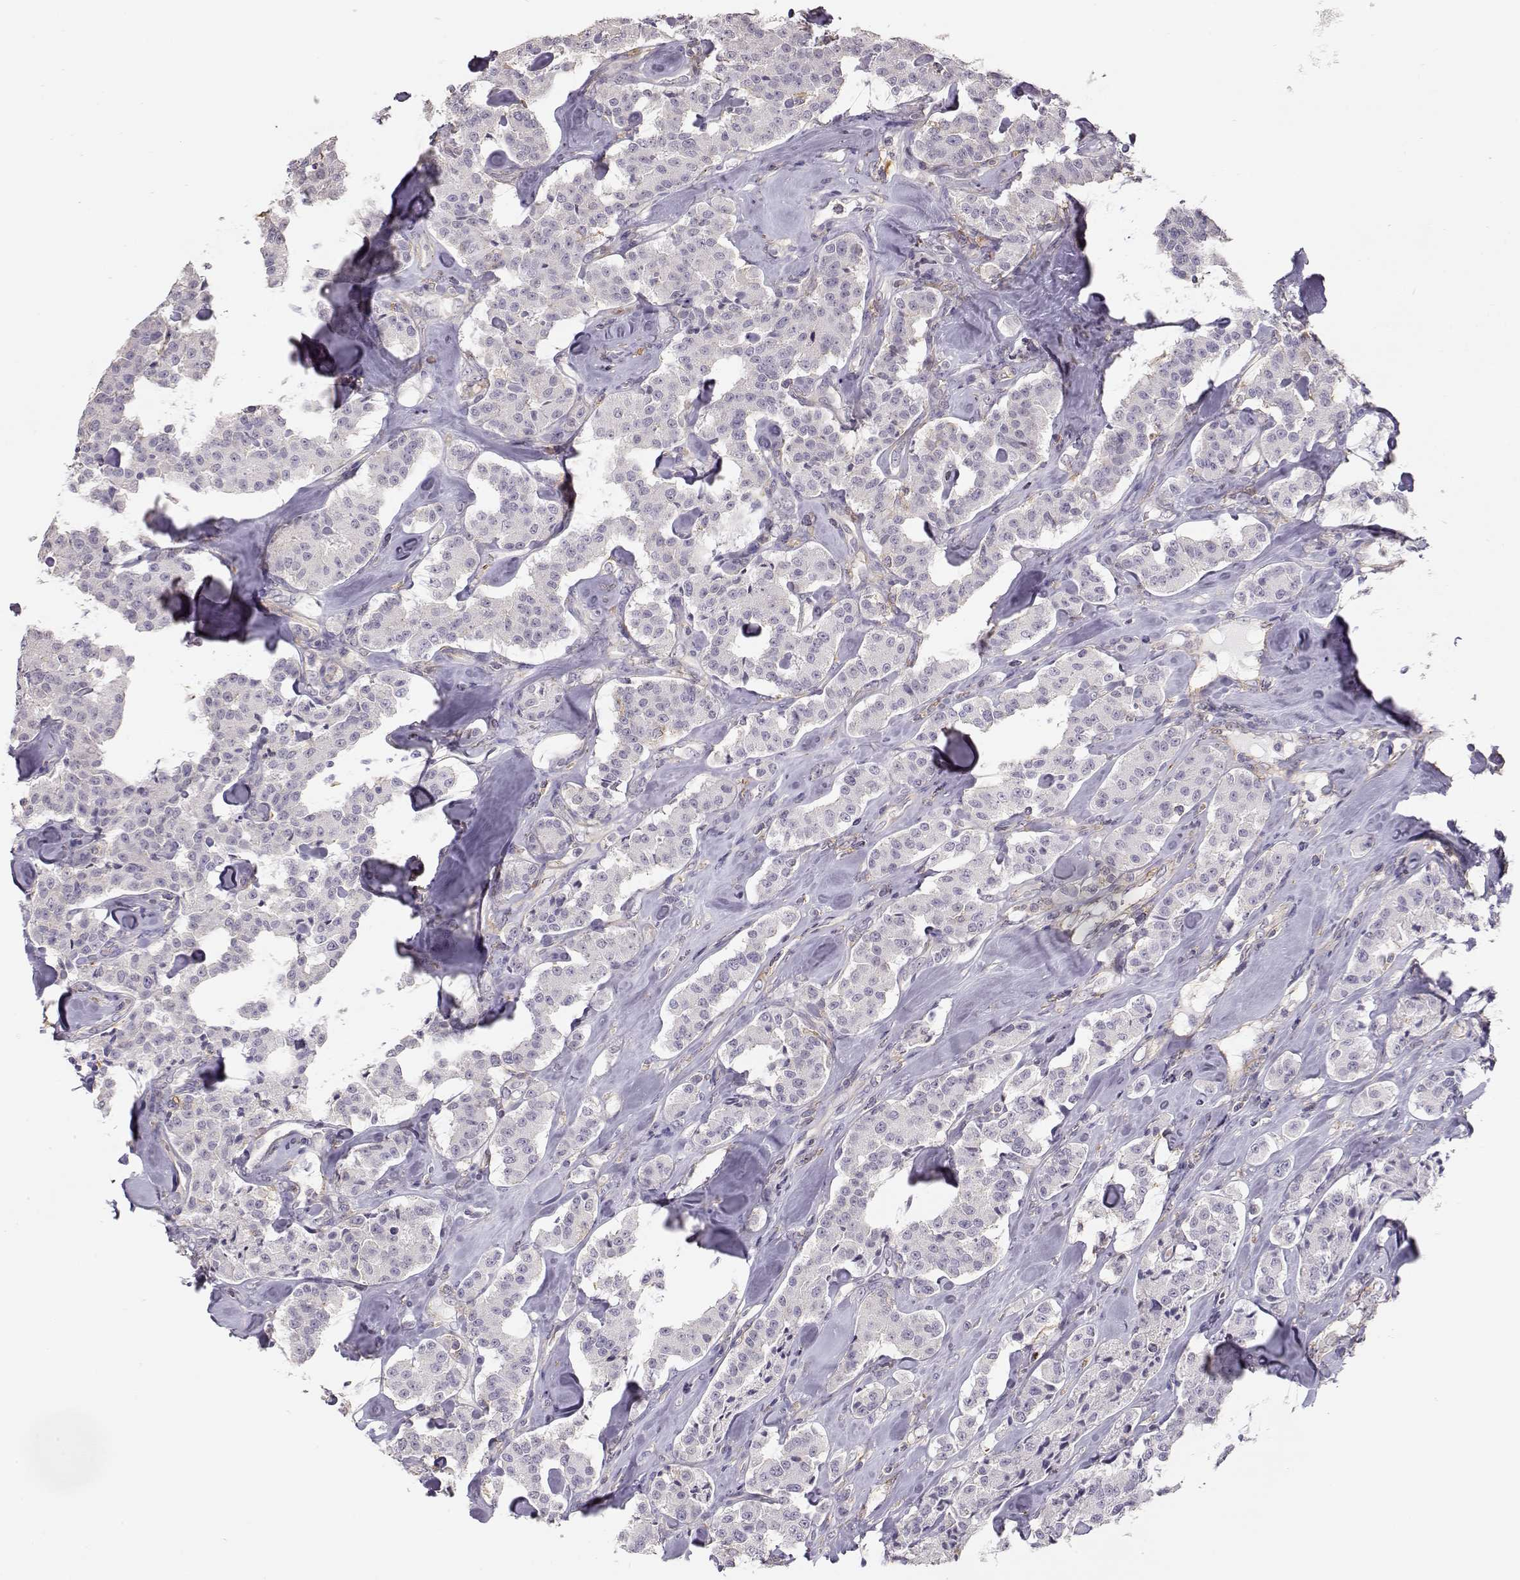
{"staining": {"intensity": "negative", "quantity": "none", "location": "none"}, "tissue": "carcinoid", "cell_type": "Tumor cells", "image_type": "cancer", "snomed": [{"axis": "morphology", "description": "Carcinoid, malignant, NOS"}, {"axis": "topography", "description": "Pancreas"}], "caption": "This is an immunohistochemistry (IHC) photomicrograph of human carcinoid. There is no staining in tumor cells.", "gene": "DAPL1", "patient": {"sex": "male", "age": 41}}